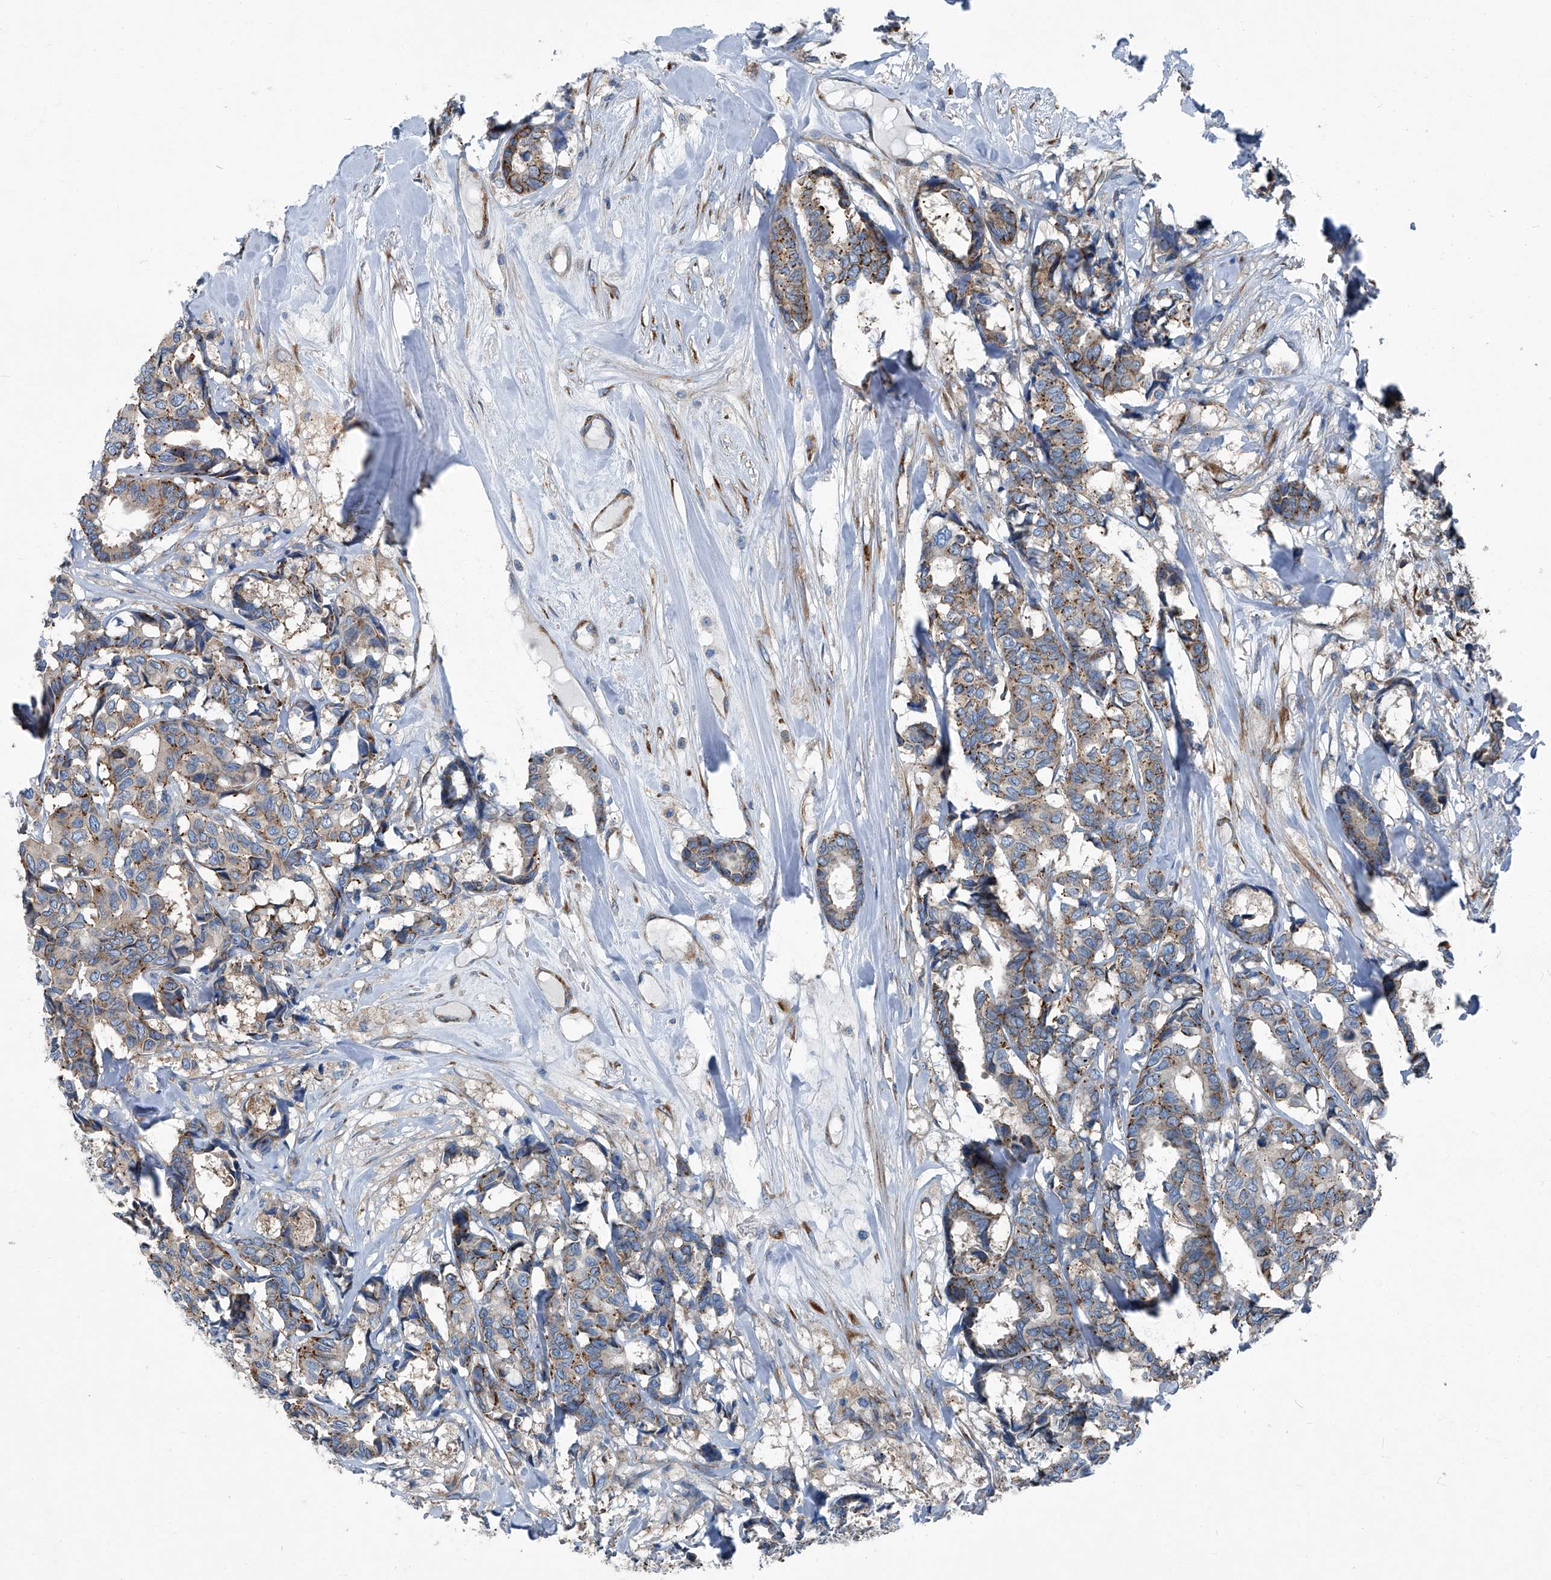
{"staining": {"intensity": "weak", "quantity": "<25%", "location": "cytoplasmic/membranous"}, "tissue": "breast cancer", "cell_type": "Tumor cells", "image_type": "cancer", "snomed": [{"axis": "morphology", "description": "Duct carcinoma"}, {"axis": "topography", "description": "Breast"}], "caption": "There is no significant expression in tumor cells of breast cancer (invasive ductal carcinoma).", "gene": "SEPTIN7", "patient": {"sex": "female", "age": 87}}